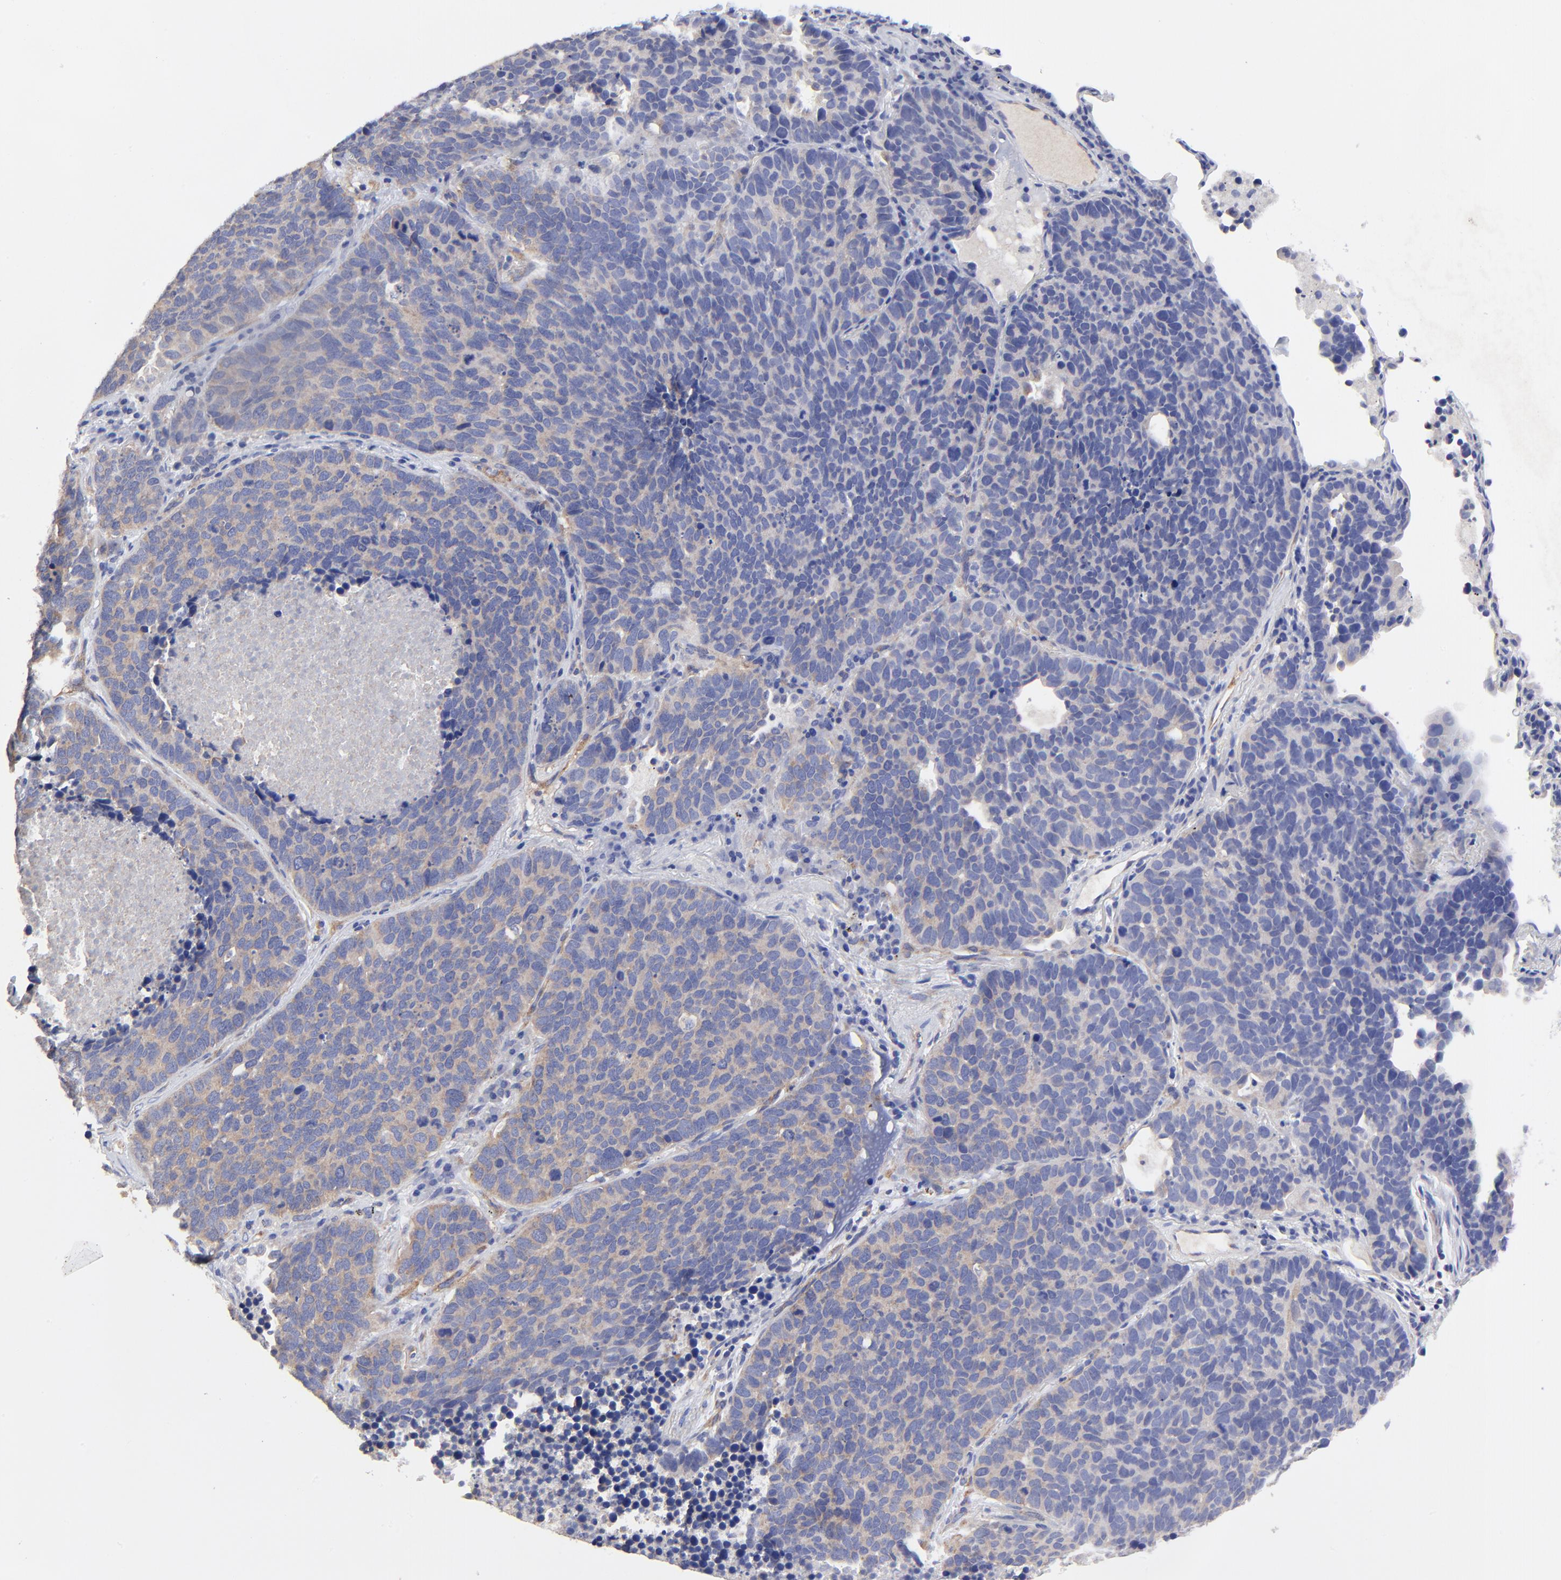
{"staining": {"intensity": "weak", "quantity": "25%-75%", "location": "cytoplasmic/membranous"}, "tissue": "lung cancer", "cell_type": "Tumor cells", "image_type": "cancer", "snomed": [{"axis": "morphology", "description": "Neoplasm, malignant, NOS"}, {"axis": "topography", "description": "Lung"}], "caption": "Tumor cells demonstrate low levels of weak cytoplasmic/membranous staining in approximately 25%-75% of cells in human neoplasm (malignant) (lung).", "gene": "SULF2", "patient": {"sex": "female", "age": 75}}